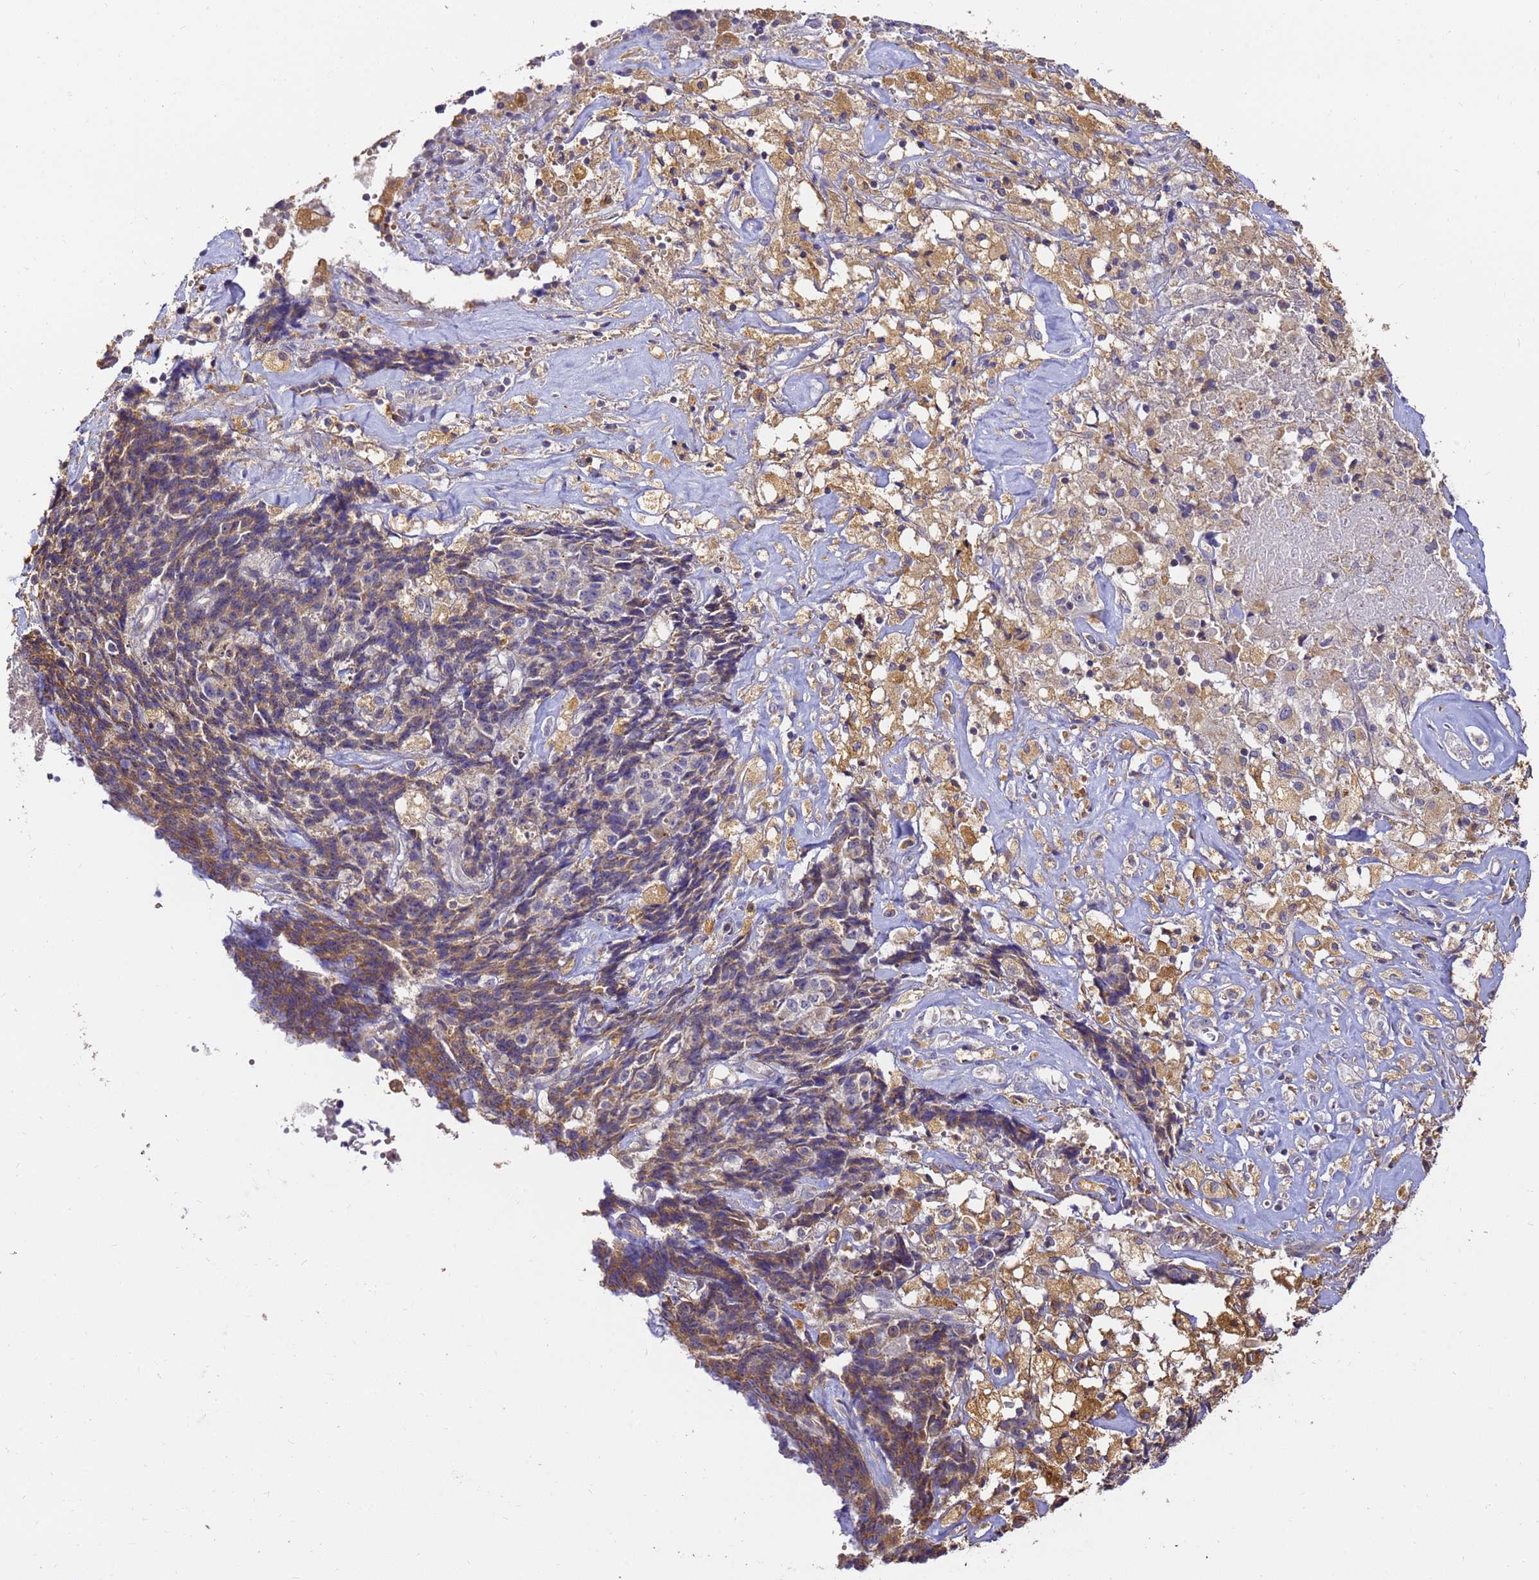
{"staining": {"intensity": "moderate", "quantity": "<25%", "location": "cytoplasmic/membranous"}, "tissue": "ovarian cancer", "cell_type": "Tumor cells", "image_type": "cancer", "snomed": [{"axis": "morphology", "description": "Carcinoma, endometroid"}, {"axis": "topography", "description": "Ovary"}], "caption": "Tumor cells exhibit low levels of moderate cytoplasmic/membranous staining in about <25% of cells in ovarian cancer (endometroid carcinoma).", "gene": "ARL8B", "patient": {"sex": "female", "age": 42}}